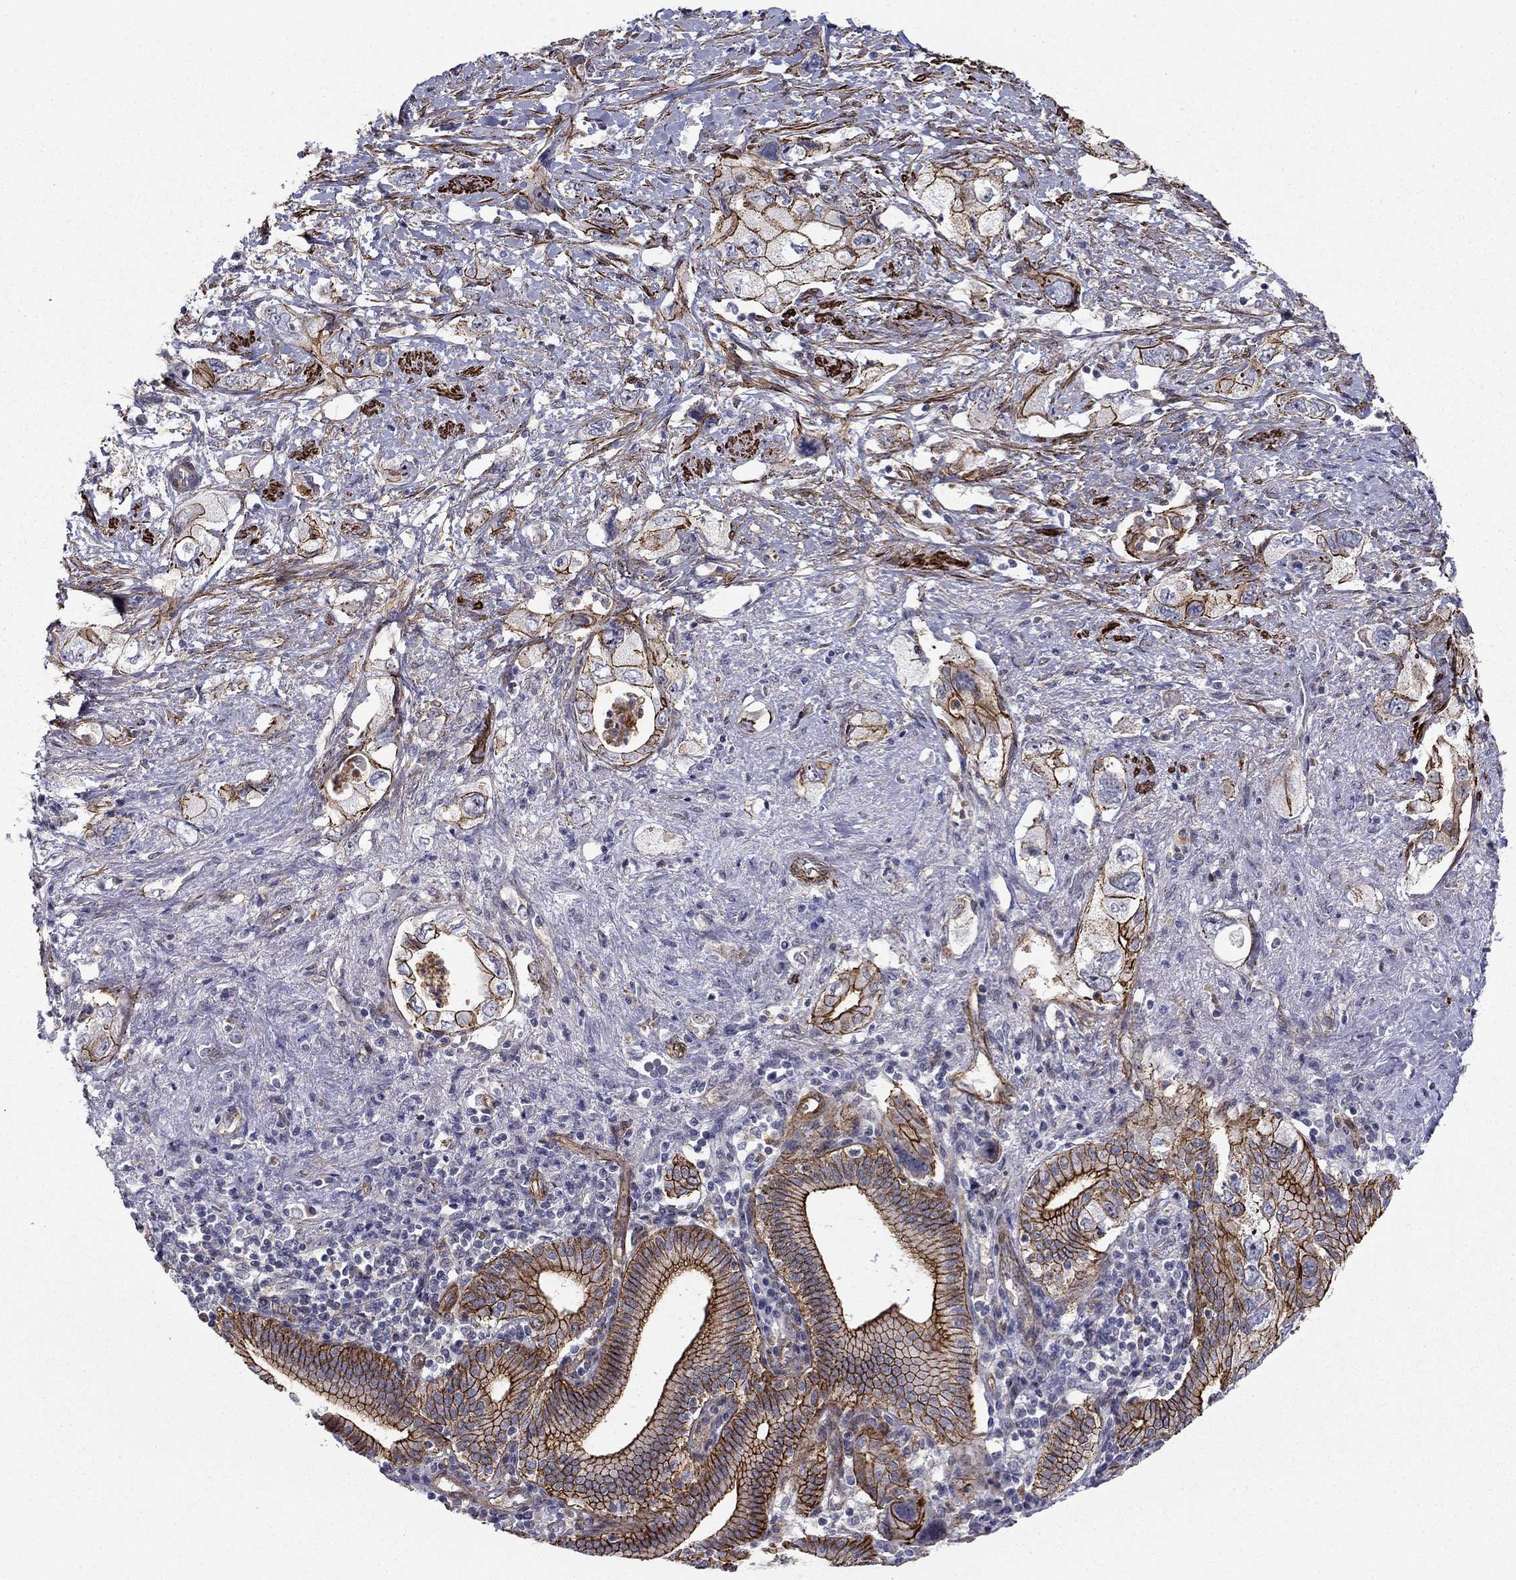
{"staining": {"intensity": "strong", "quantity": ">75%", "location": "cytoplasmic/membranous"}, "tissue": "pancreatic cancer", "cell_type": "Tumor cells", "image_type": "cancer", "snomed": [{"axis": "morphology", "description": "Adenocarcinoma, NOS"}, {"axis": "topography", "description": "Pancreas"}], "caption": "Immunohistochemical staining of pancreatic cancer (adenocarcinoma) reveals high levels of strong cytoplasmic/membranous expression in approximately >75% of tumor cells. (DAB (3,3'-diaminobenzidine) IHC with brightfield microscopy, high magnification).", "gene": "KRBA1", "patient": {"sex": "female", "age": 73}}